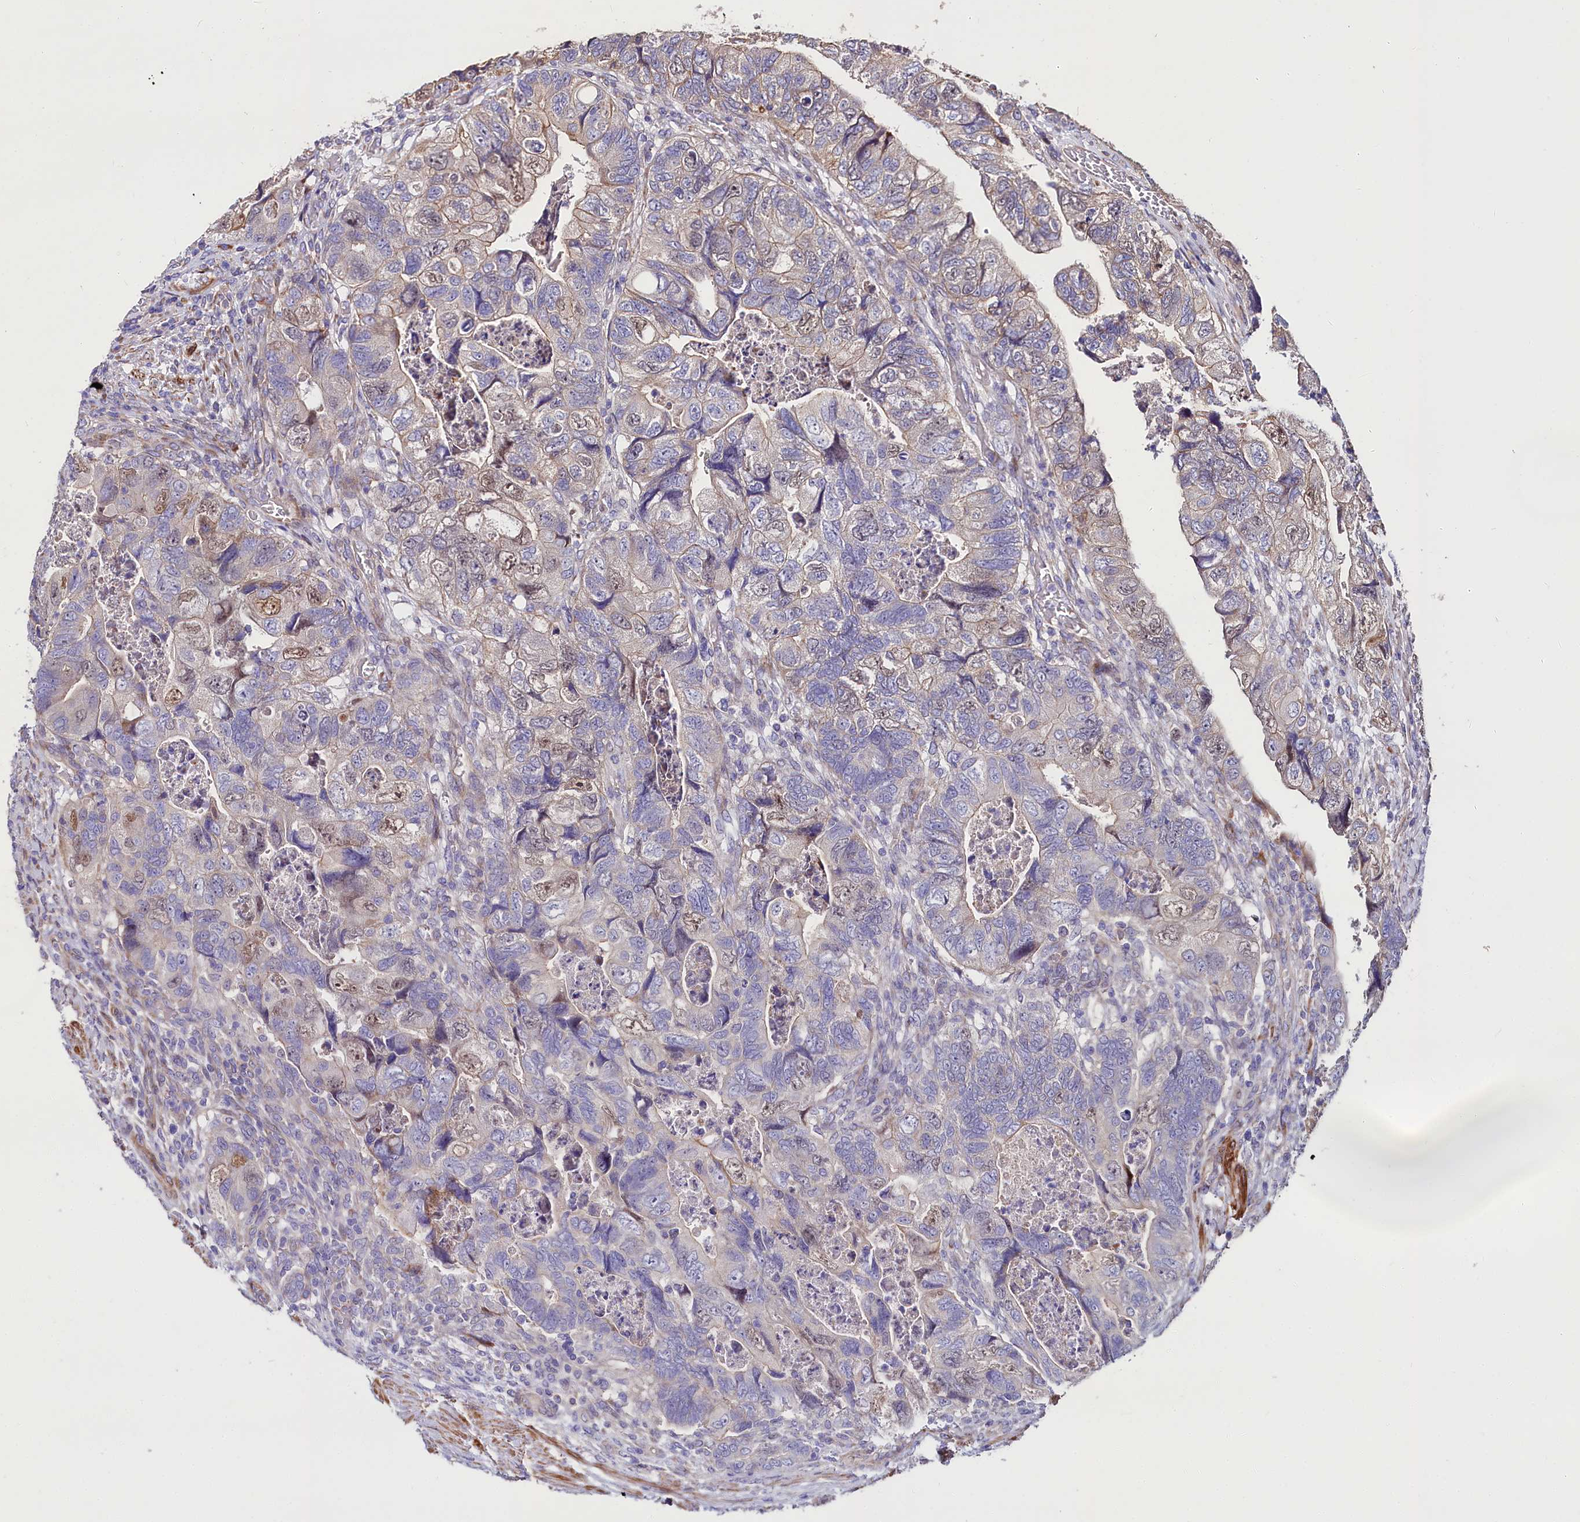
{"staining": {"intensity": "weak", "quantity": "<25%", "location": "cytoplasmic/membranous,nuclear"}, "tissue": "colorectal cancer", "cell_type": "Tumor cells", "image_type": "cancer", "snomed": [{"axis": "morphology", "description": "Adenocarcinoma, NOS"}, {"axis": "topography", "description": "Rectum"}], "caption": "A histopathology image of human colorectal cancer is negative for staining in tumor cells.", "gene": "WNT8A", "patient": {"sex": "male", "age": 63}}